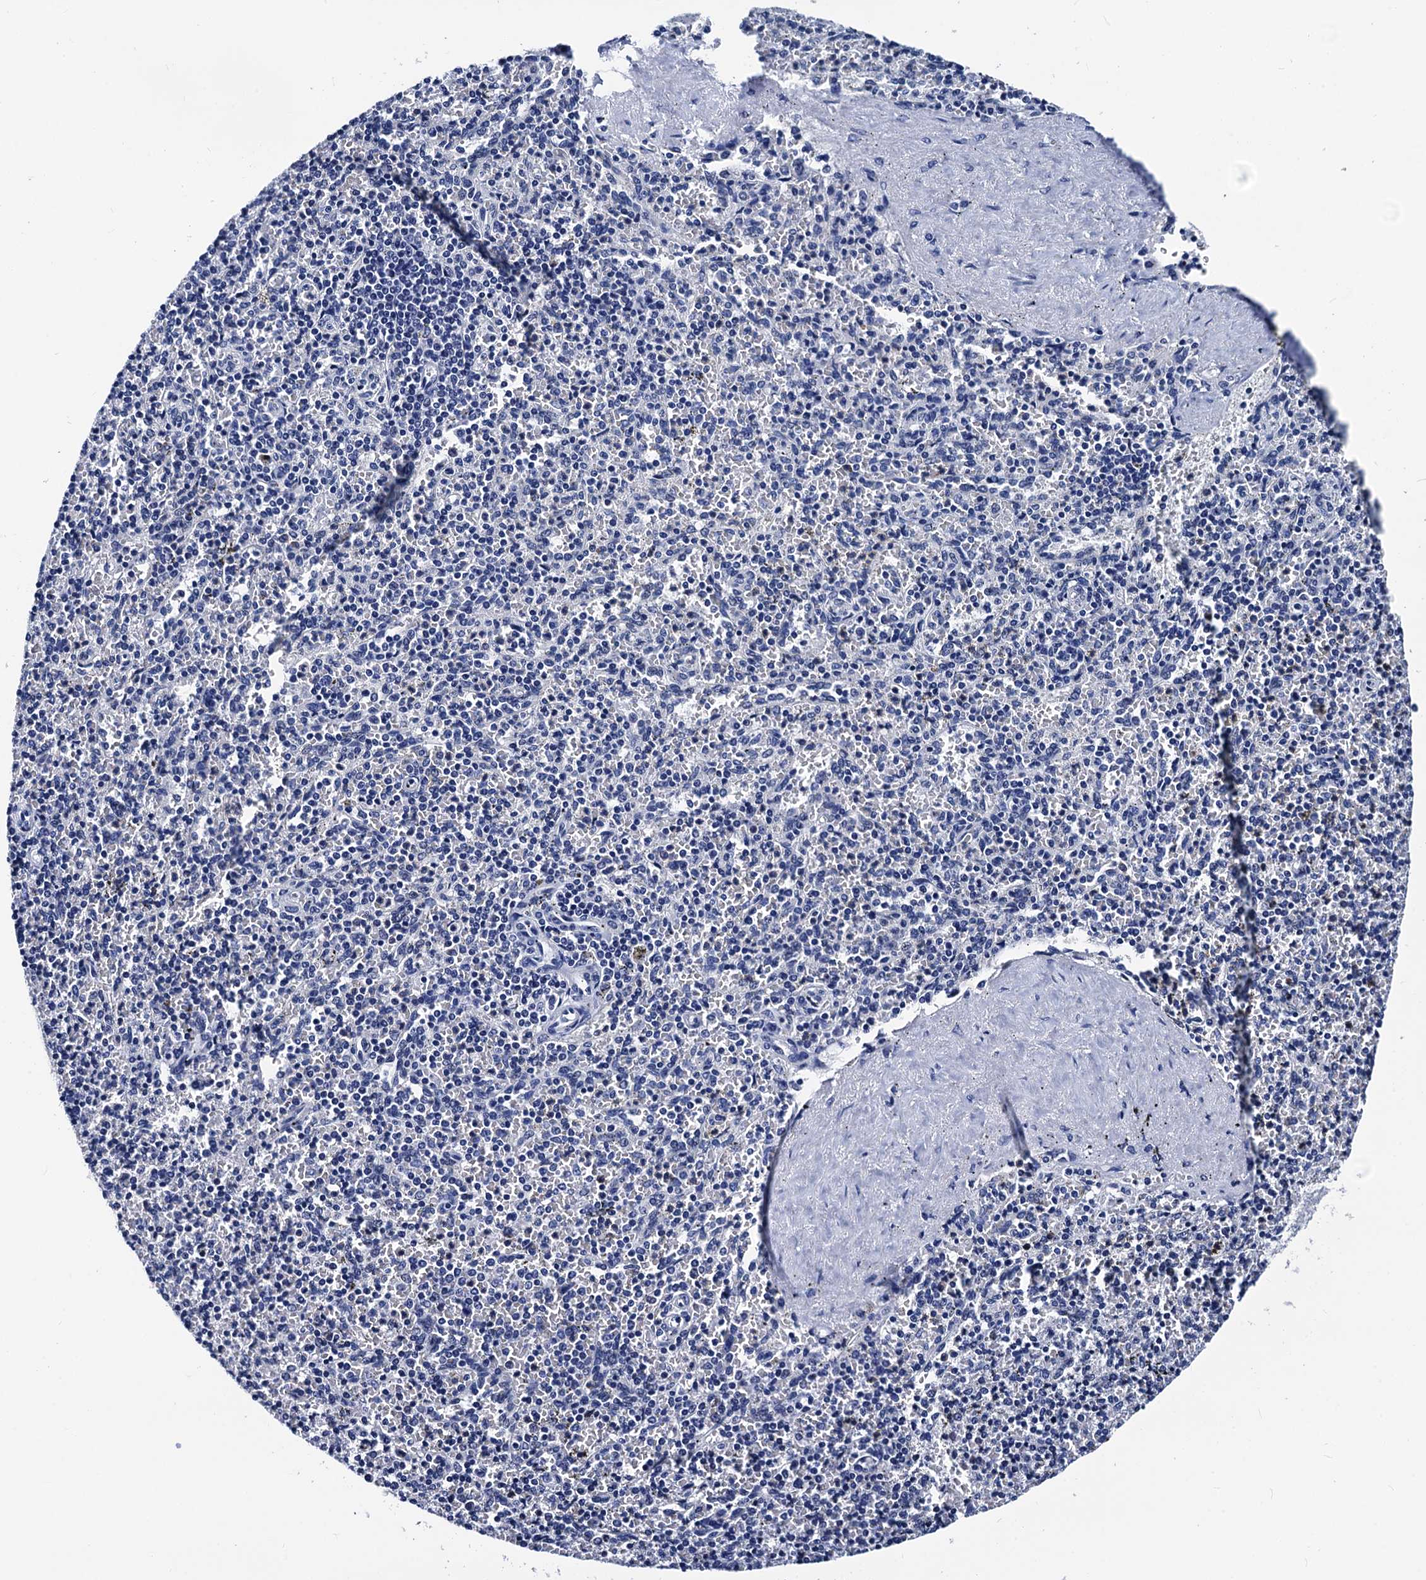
{"staining": {"intensity": "negative", "quantity": "none", "location": "none"}, "tissue": "spleen", "cell_type": "Cells in red pulp", "image_type": "normal", "snomed": [{"axis": "morphology", "description": "Normal tissue, NOS"}, {"axis": "topography", "description": "Spleen"}], "caption": "Spleen was stained to show a protein in brown. There is no significant positivity in cells in red pulp. (DAB immunohistochemistry (IHC), high magnification).", "gene": "LRRC30", "patient": {"sex": "male", "age": 82}}